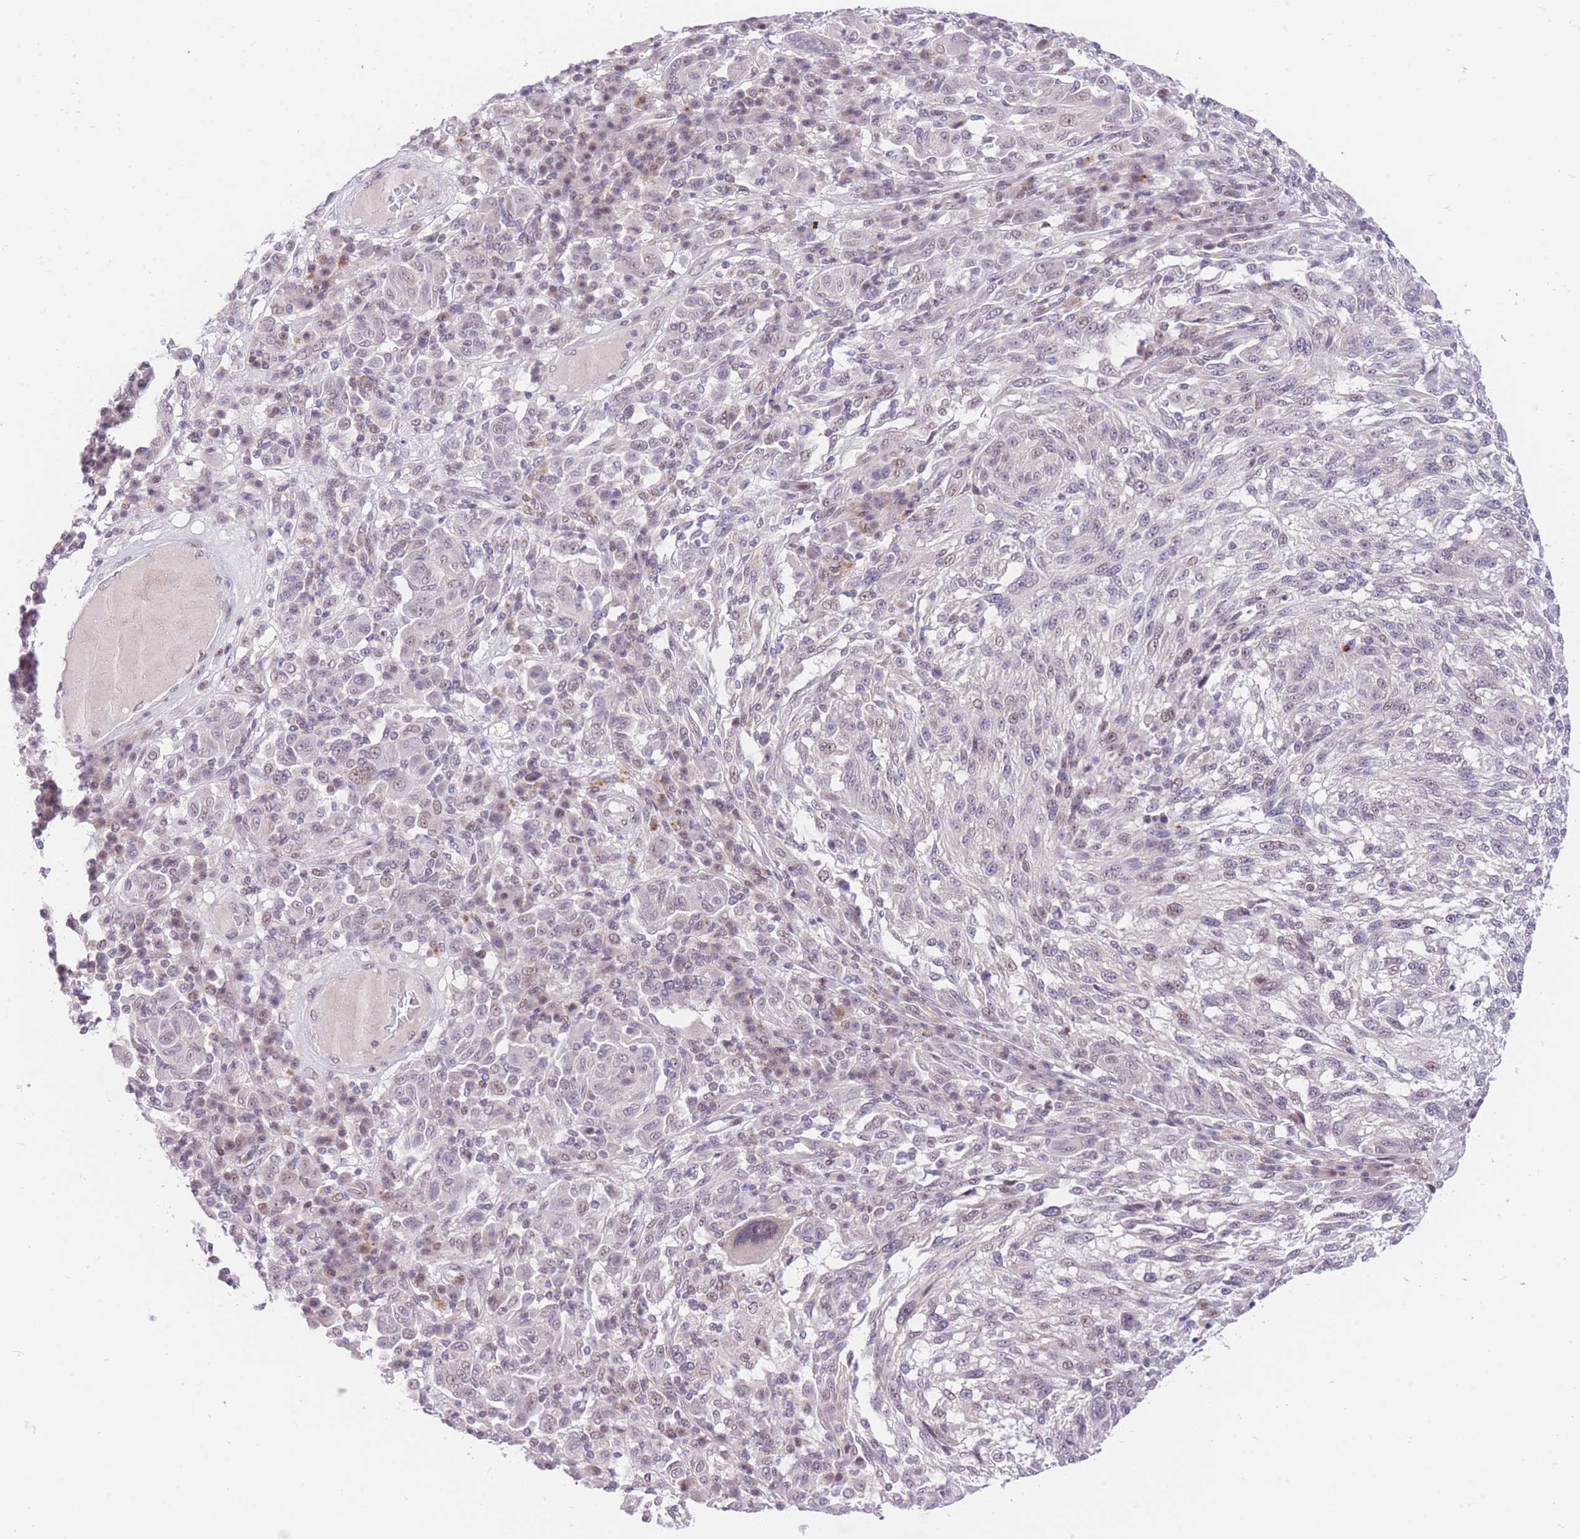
{"staining": {"intensity": "negative", "quantity": "none", "location": "none"}, "tissue": "melanoma", "cell_type": "Tumor cells", "image_type": "cancer", "snomed": [{"axis": "morphology", "description": "Malignant melanoma, NOS"}, {"axis": "topography", "description": "Skin"}], "caption": "Tumor cells show no significant positivity in melanoma.", "gene": "STK39", "patient": {"sex": "male", "age": 53}}